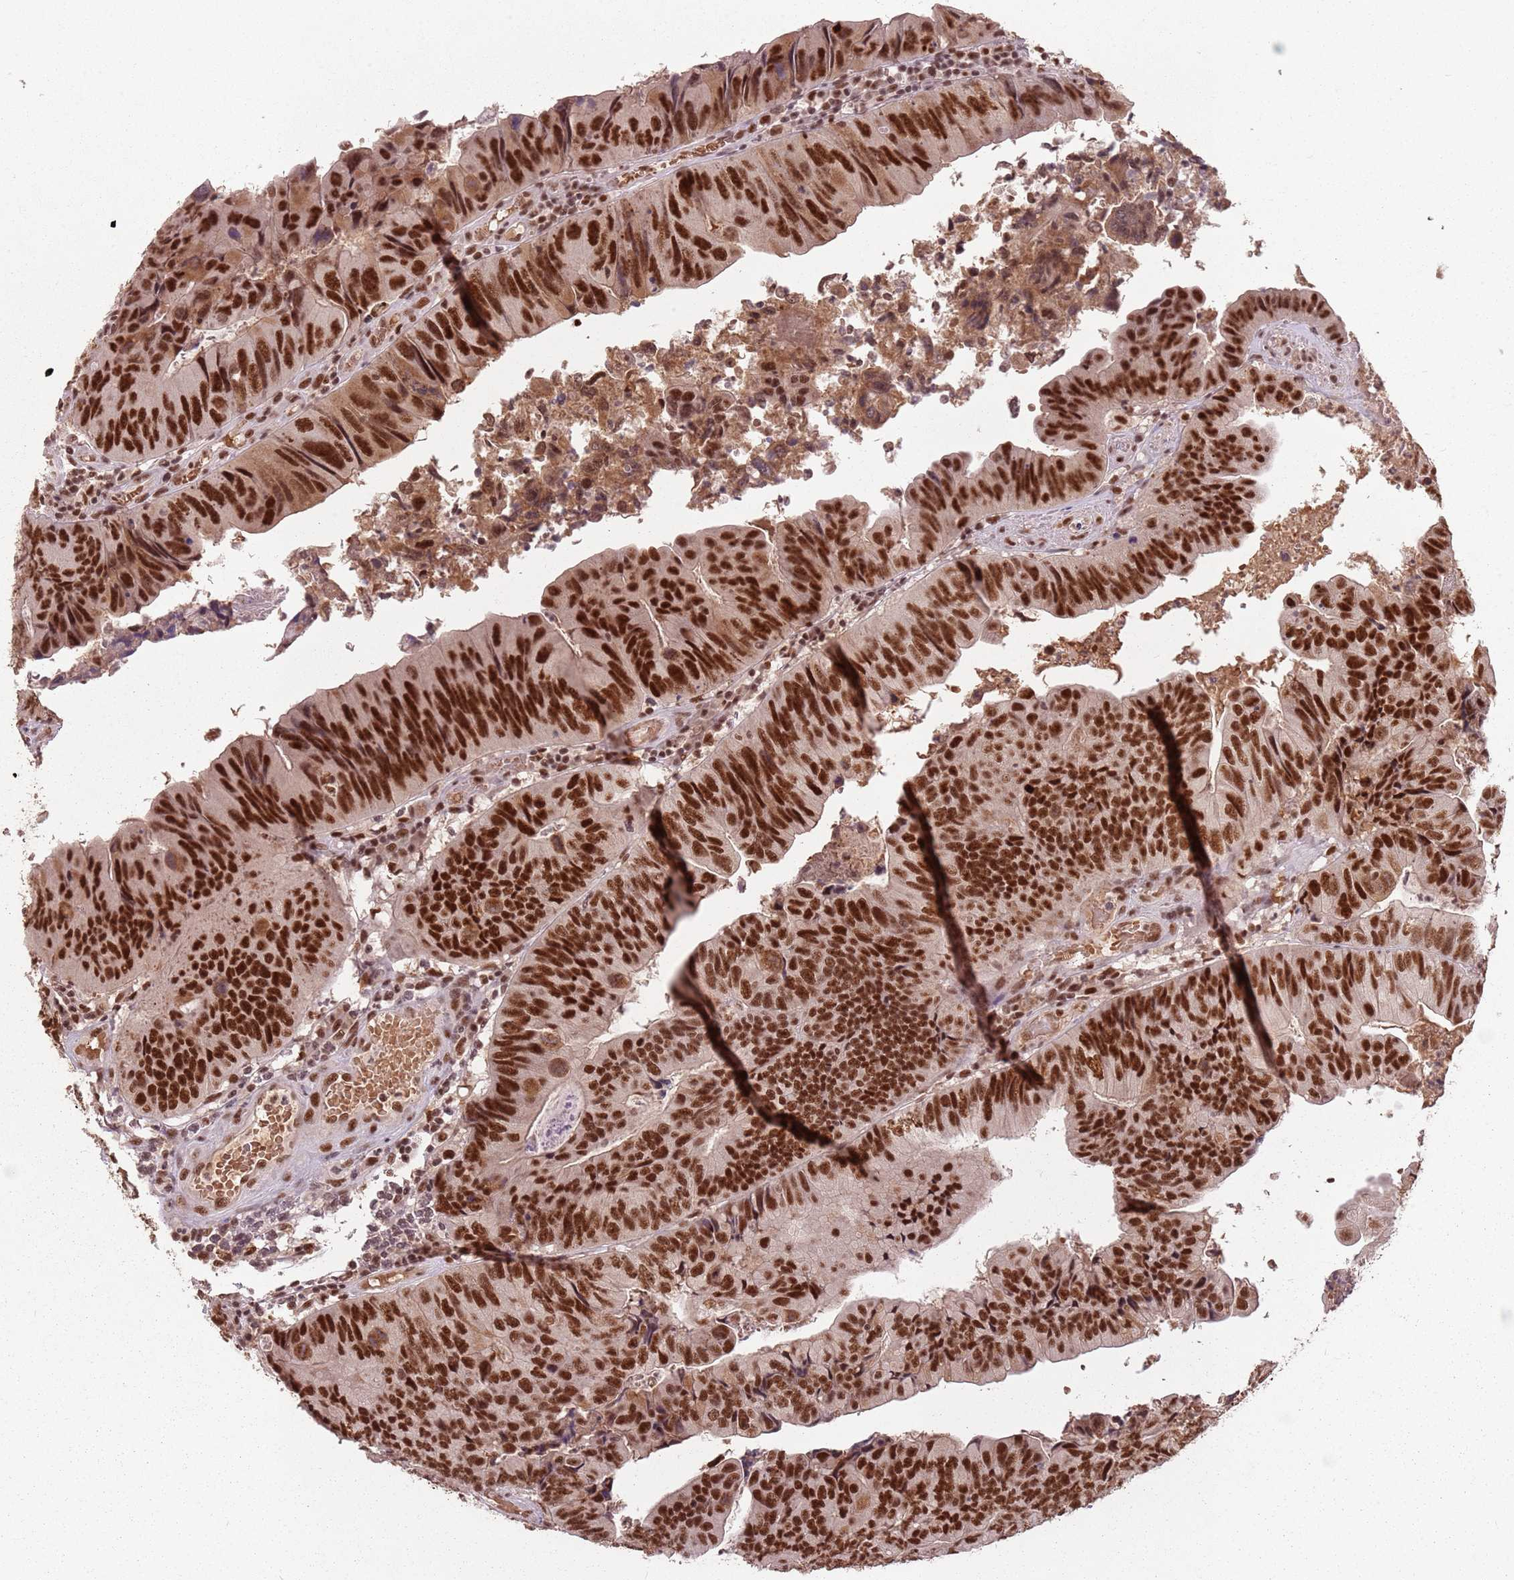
{"staining": {"intensity": "strong", "quantity": ">75%", "location": "nuclear"}, "tissue": "colorectal cancer", "cell_type": "Tumor cells", "image_type": "cancer", "snomed": [{"axis": "morphology", "description": "Adenocarcinoma, NOS"}, {"axis": "topography", "description": "Colon"}], "caption": "Immunohistochemistry (IHC) of human colorectal cancer (adenocarcinoma) reveals high levels of strong nuclear staining in about >75% of tumor cells. (DAB (3,3'-diaminobenzidine) IHC, brown staining for protein, blue staining for nuclei).", "gene": "NCBP1", "patient": {"sex": "female", "age": 67}}